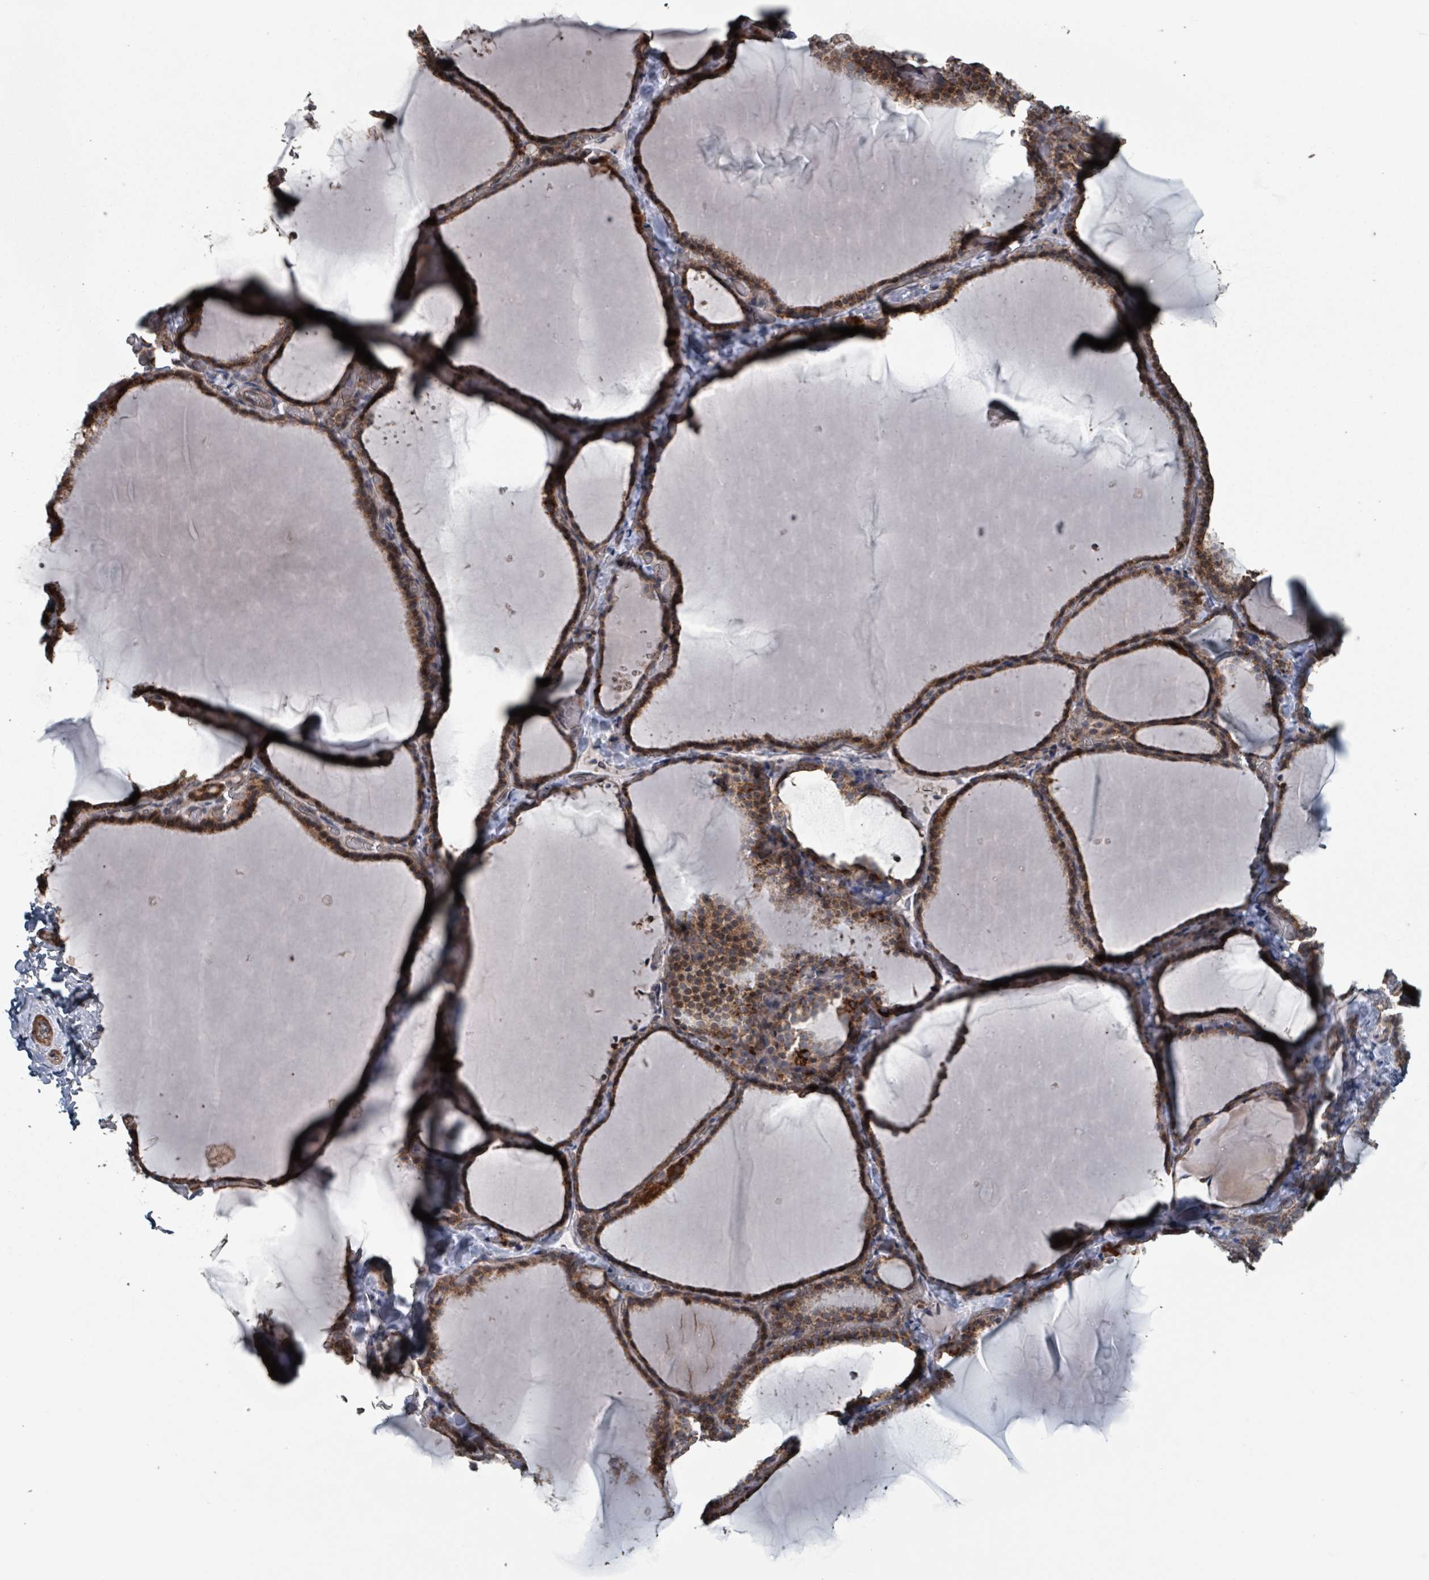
{"staining": {"intensity": "strong", "quantity": ">75%", "location": "cytoplasmic/membranous"}, "tissue": "thyroid gland", "cell_type": "Glandular cells", "image_type": "normal", "snomed": [{"axis": "morphology", "description": "Normal tissue, NOS"}, {"axis": "topography", "description": "Thyroid gland"}], "caption": "Strong cytoplasmic/membranous staining is present in approximately >75% of glandular cells in normal thyroid gland. The protein of interest is stained brown, and the nuclei are stained in blue (DAB IHC with brightfield microscopy, high magnification).", "gene": "MRPL4", "patient": {"sex": "female", "age": 22}}